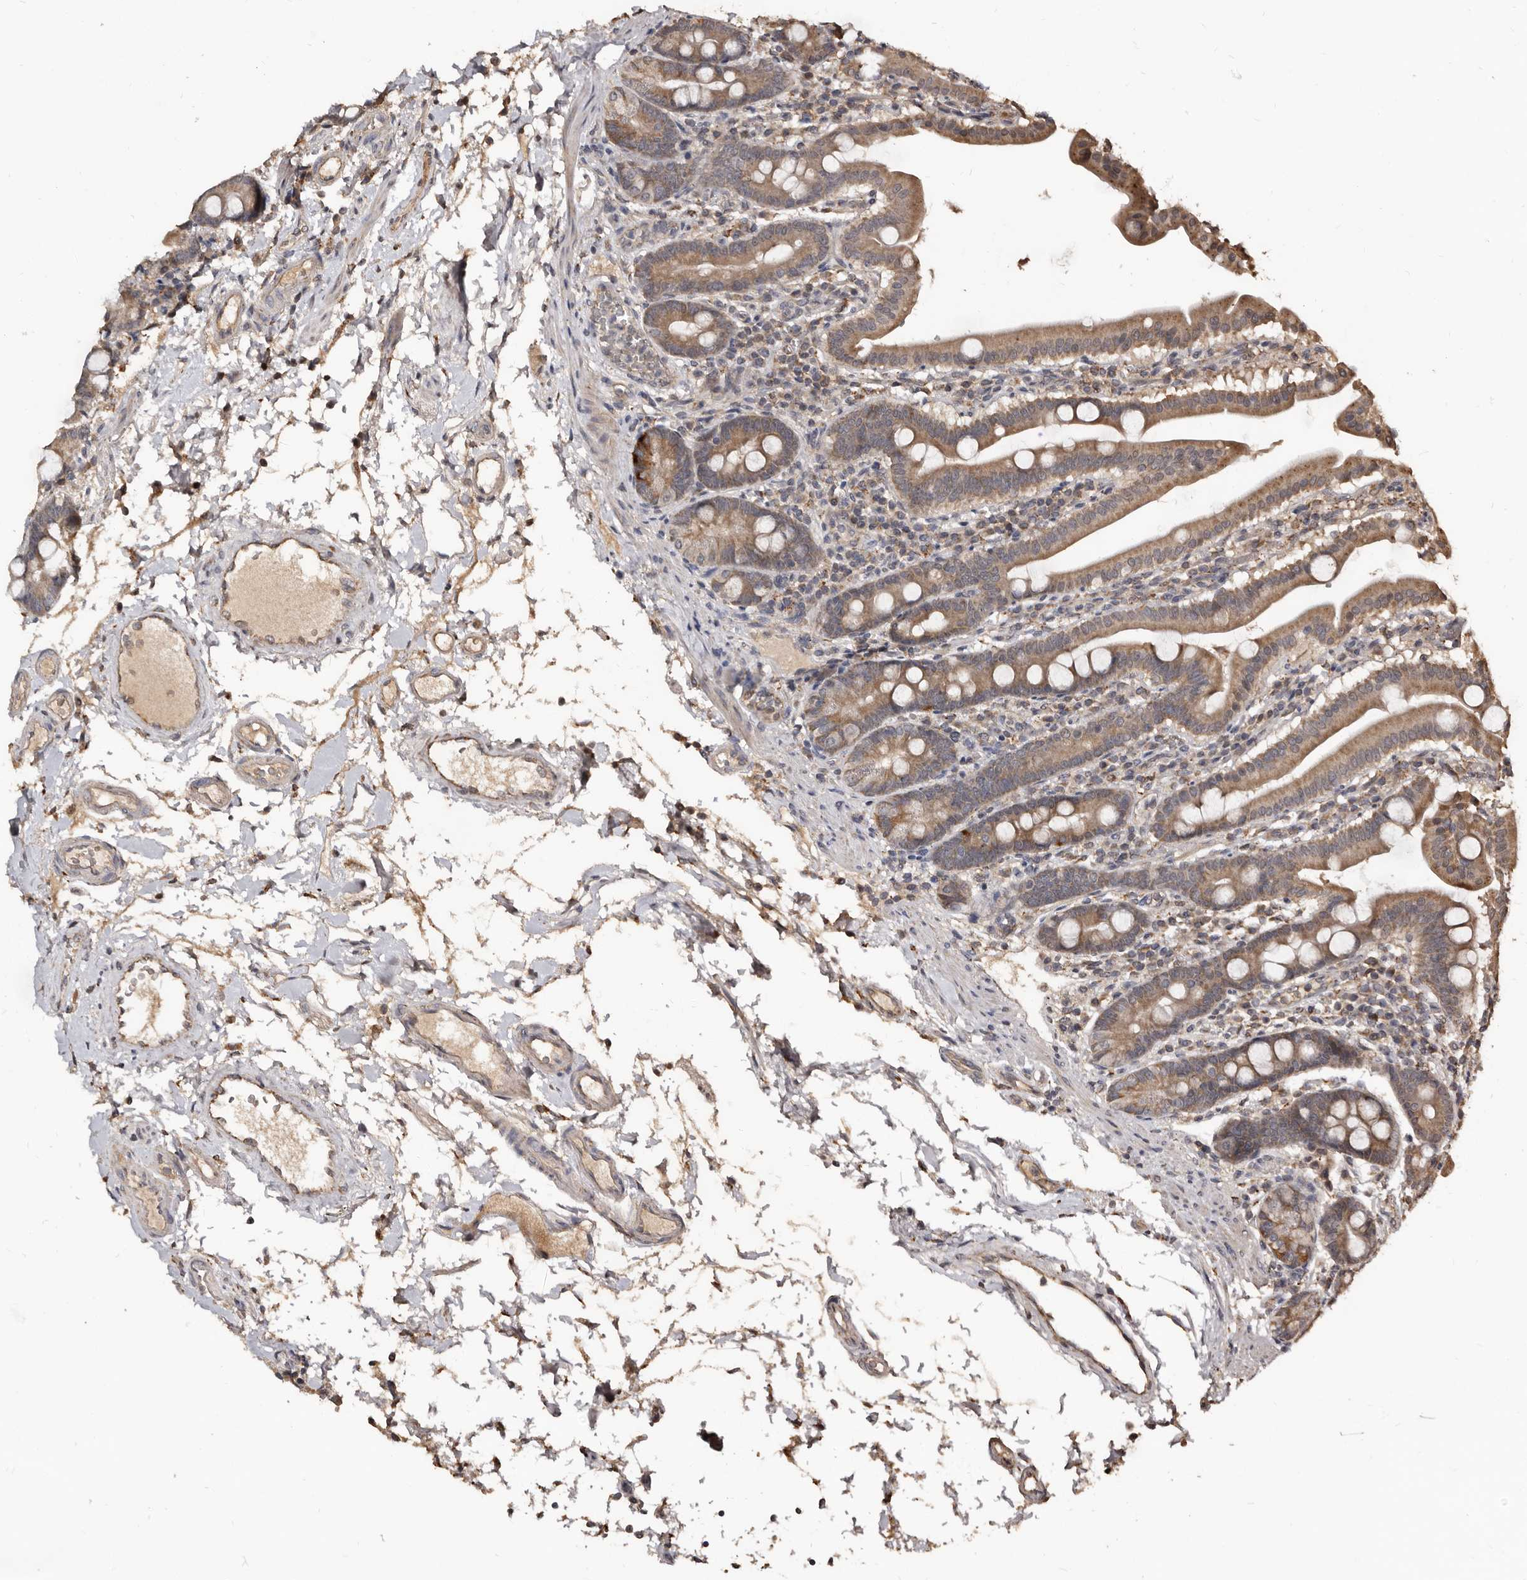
{"staining": {"intensity": "moderate", "quantity": ">75%", "location": "cytoplasmic/membranous"}, "tissue": "duodenum", "cell_type": "Glandular cells", "image_type": "normal", "snomed": [{"axis": "morphology", "description": "Normal tissue, NOS"}, {"axis": "morphology", "description": "Adenocarcinoma, NOS"}, {"axis": "topography", "description": "Pancreas"}, {"axis": "topography", "description": "Duodenum"}], "caption": "The image shows immunohistochemical staining of benign duodenum. There is moderate cytoplasmic/membranous positivity is present in approximately >75% of glandular cells.", "gene": "AKAP7", "patient": {"sex": "male", "age": 50}}